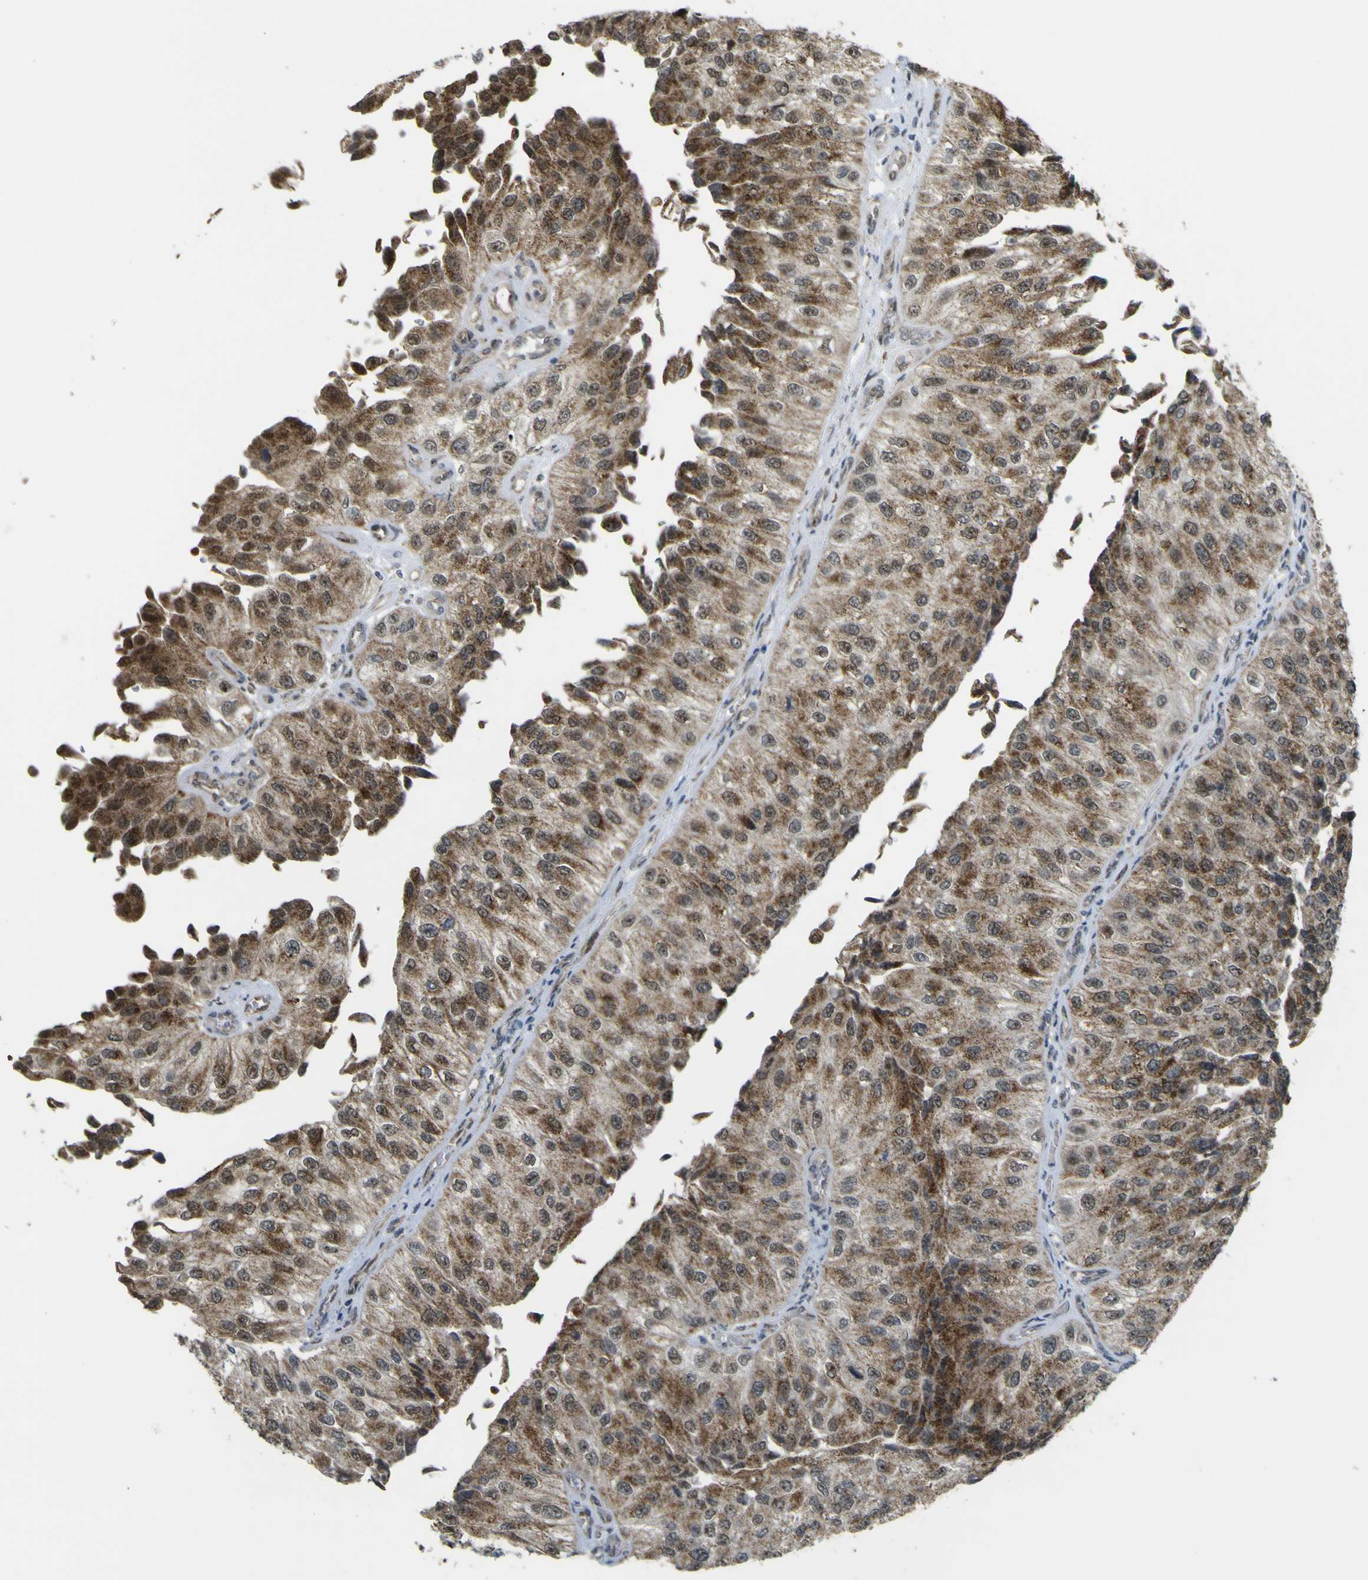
{"staining": {"intensity": "moderate", "quantity": ">75%", "location": "cytoplasmic/membranous,nuclear"}, "tissue": "urothelial cancer", "cell_type": "Tumor cells", "image_type": "cancer", "snomed": [{"axis": "morphology", "description": "Urothelial carcinoma, High grade"}, {"axis": "topography", "description": "Kidney"}, {"axis": "topography", "description": "Urinary bladder"}], "caption": "There is medium levels of moderate cytoplasmic/membranous and nuclear expression in tumor cells of urothelial cancer, as demonstrated by immunohistochemical staining (brown color).", "gene": "ACBD5", "patient": {"sex": "male", "age": 77}}